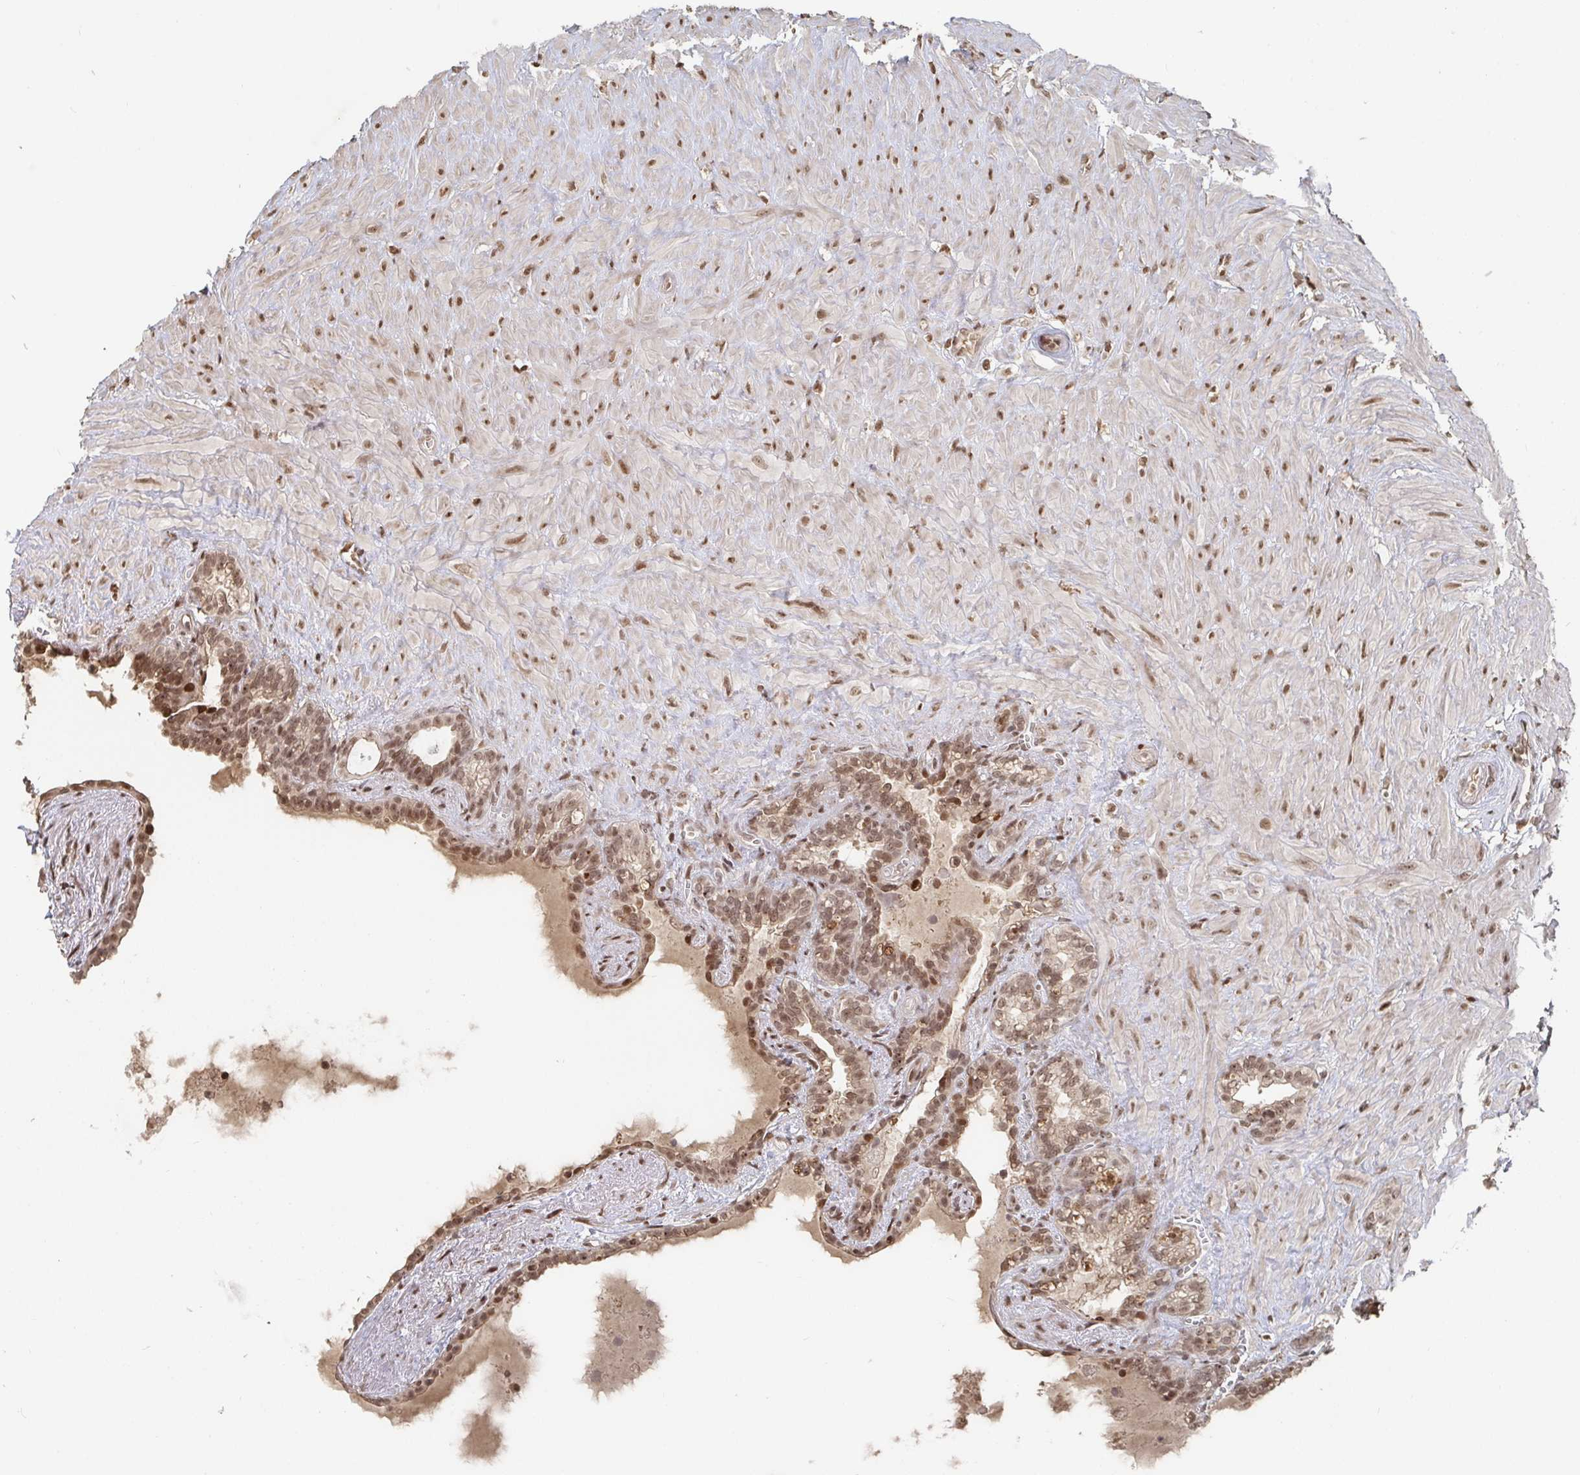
{"staining": {"intensity": "moderate", "quantity": ">75%", "location": "nuclear"}, "tissue": "seminal vesicle", "cell_type": "Glandular cells", "image_type": "normal", "snomed": [{"axis": "morphology", "description": "Normal tissue, NOS"}, {"axis": "topography", "description": "Seminal veicle"}], "caption": "This is a micrograph of immunohistochemistry (IHC) staining of normal seminal vesicle, which shows moderate expression in the nuclear of glandular cells.", "gene": "ZDHHC12", "patient": {"sex": "male", "age": 76}}